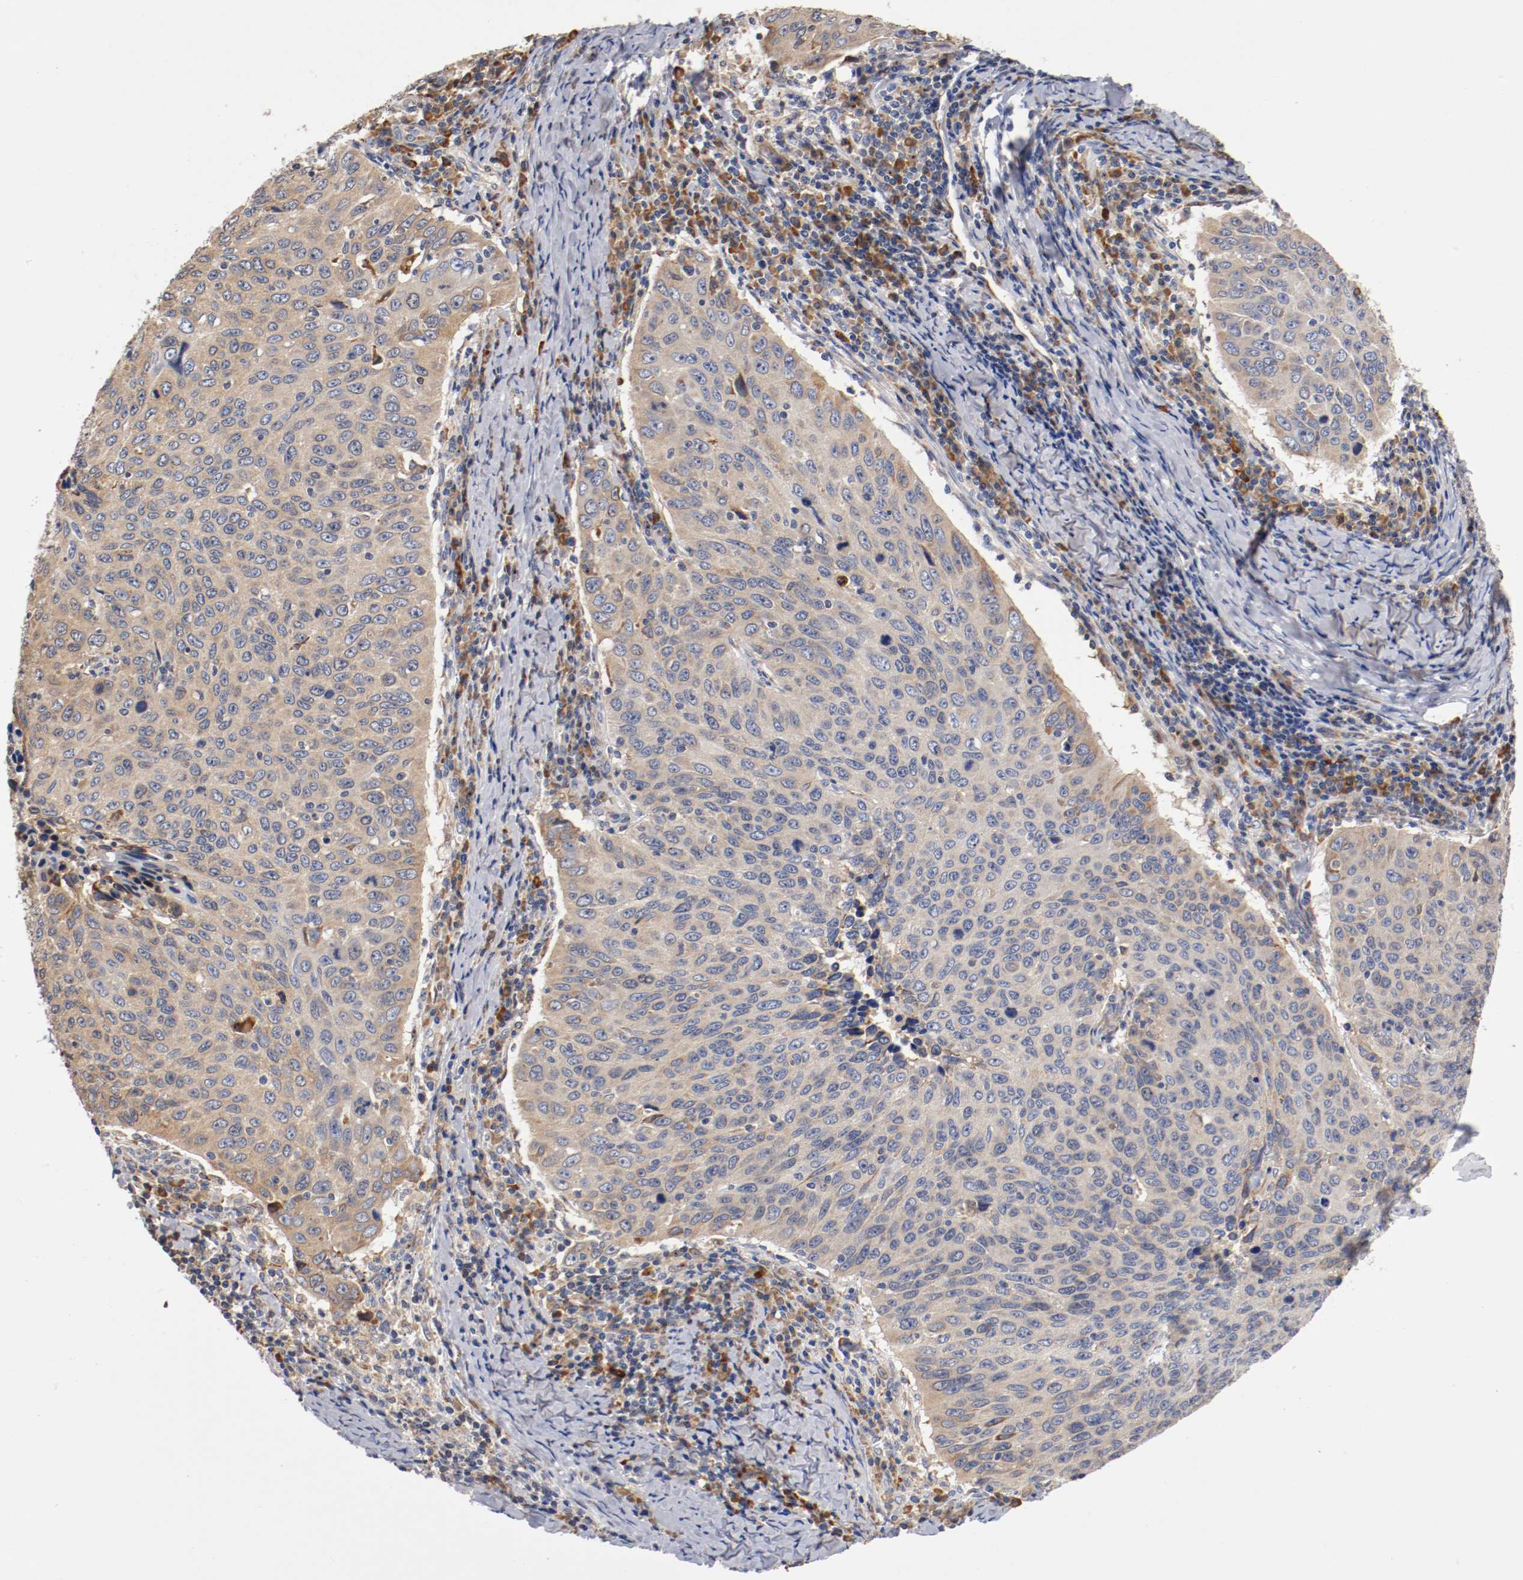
{"staining": {"intensity": "weak", "quantity": ">75%", "location": "cytoplasmic/membranous"}, "tissue": "cervical cancer", "cell_type": "Tumor cells", "image_type": "cancer", "snomed": [{"axis": "morphology", "description": "Squamous cell carcinoma, NOS"}, {"axis": "topography", "description": "Cervix"}], "caption": "Cervical cancer (squamous cell carcinoma) tissue demonstrates weak cytoplasmic/membranous staining in approximately >75% of tumor cells, visualized by immunohistochemistry. The staining was performed using DAB to visualize the protein expression in brown, while the nuclei were stained in blue with hematoxylin (Magnification: 20x).", "gene": "TNFSF13", "patient": {"sex": "female", "age": 53}}